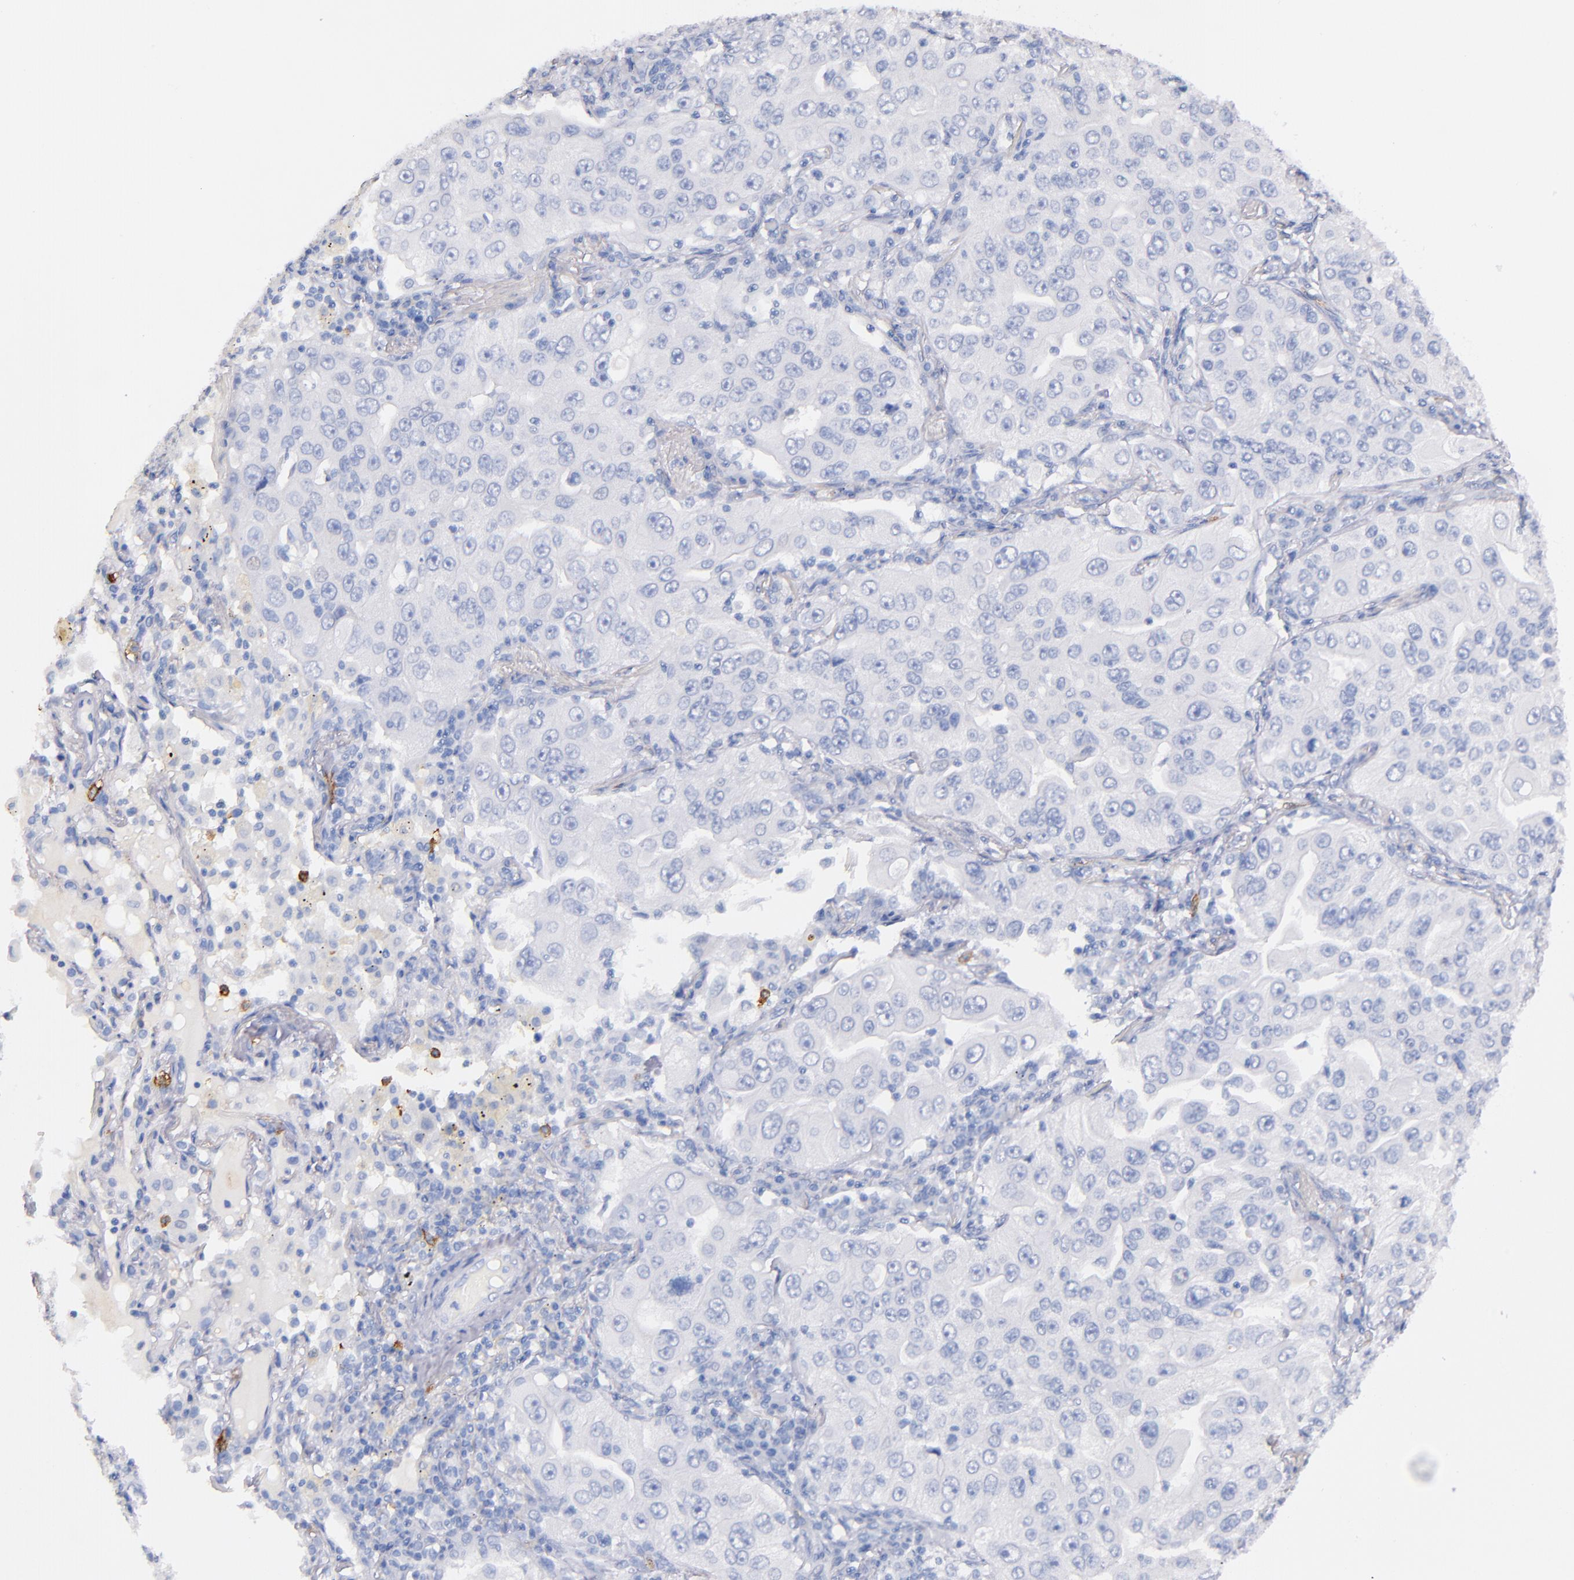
{"staining": {"intensity": "negative", "quantity": "none", "location": "none"}, "tissue": "lung cancer", "cell_type": "Tumor cells", "image_type": "cancer", "snomed": [{"axis": "morphology", "description": "Adenocarcinoma, NOS"}, {"axis": "topography", "description": "Lung"}], "caption": "A high-resolution histopathology image shows immunohistochemistry (IHC) staining of adenocarcinoma (lung), which exhibits no significant positivity in tumor cells.", "gene": "KIT", "patient": {"sex": "male", "age": 84}}